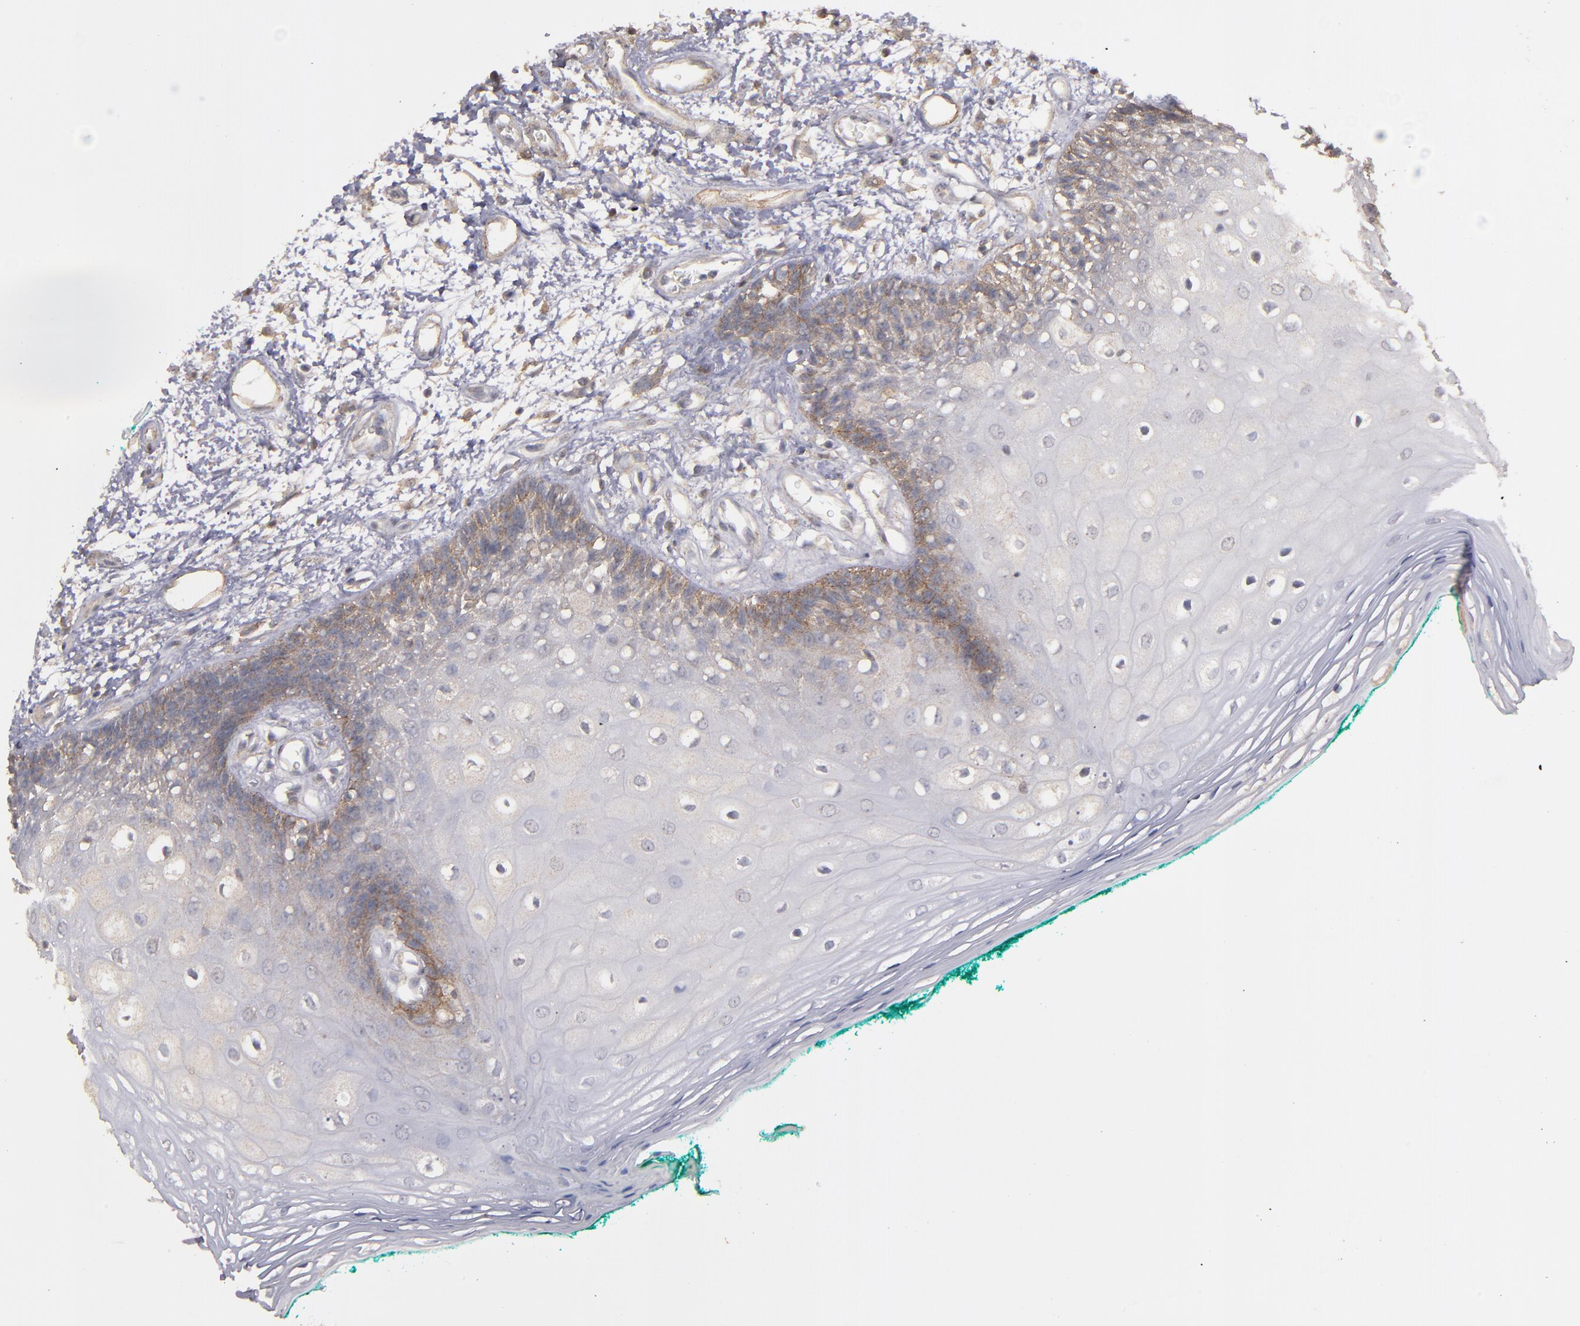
{"staining": {"intensity": "moderate", "quantity": "<25%", "location": "cytoplasmic/membranous"}, "tissue": "oral mucosa", "cell_type": "Squamous epithelial cells", "image_type": "normal", "snomed": [{"axis": "morphology", "description": "Normal tissue, NOS"}, {"axis": "morphology", "description": "Squamous cell carcinoma, NOS"}, {"axis": "topography", "description": "Skeletal muscle"}, {"axis": "topography", "description": "Oral tissue"}, {"axis": "topography", "description": "Head-Neck"}], "caption": "Moderate cytoplasmic/membranous expression is appreciated in about <25% of squamous epithelial cells in normal oral mucosa. (DAB IHC, brown staining for protein, blue staining for nuclei).", "gene": "FAT1", "patient": {"sex": "female", "age": 84}}